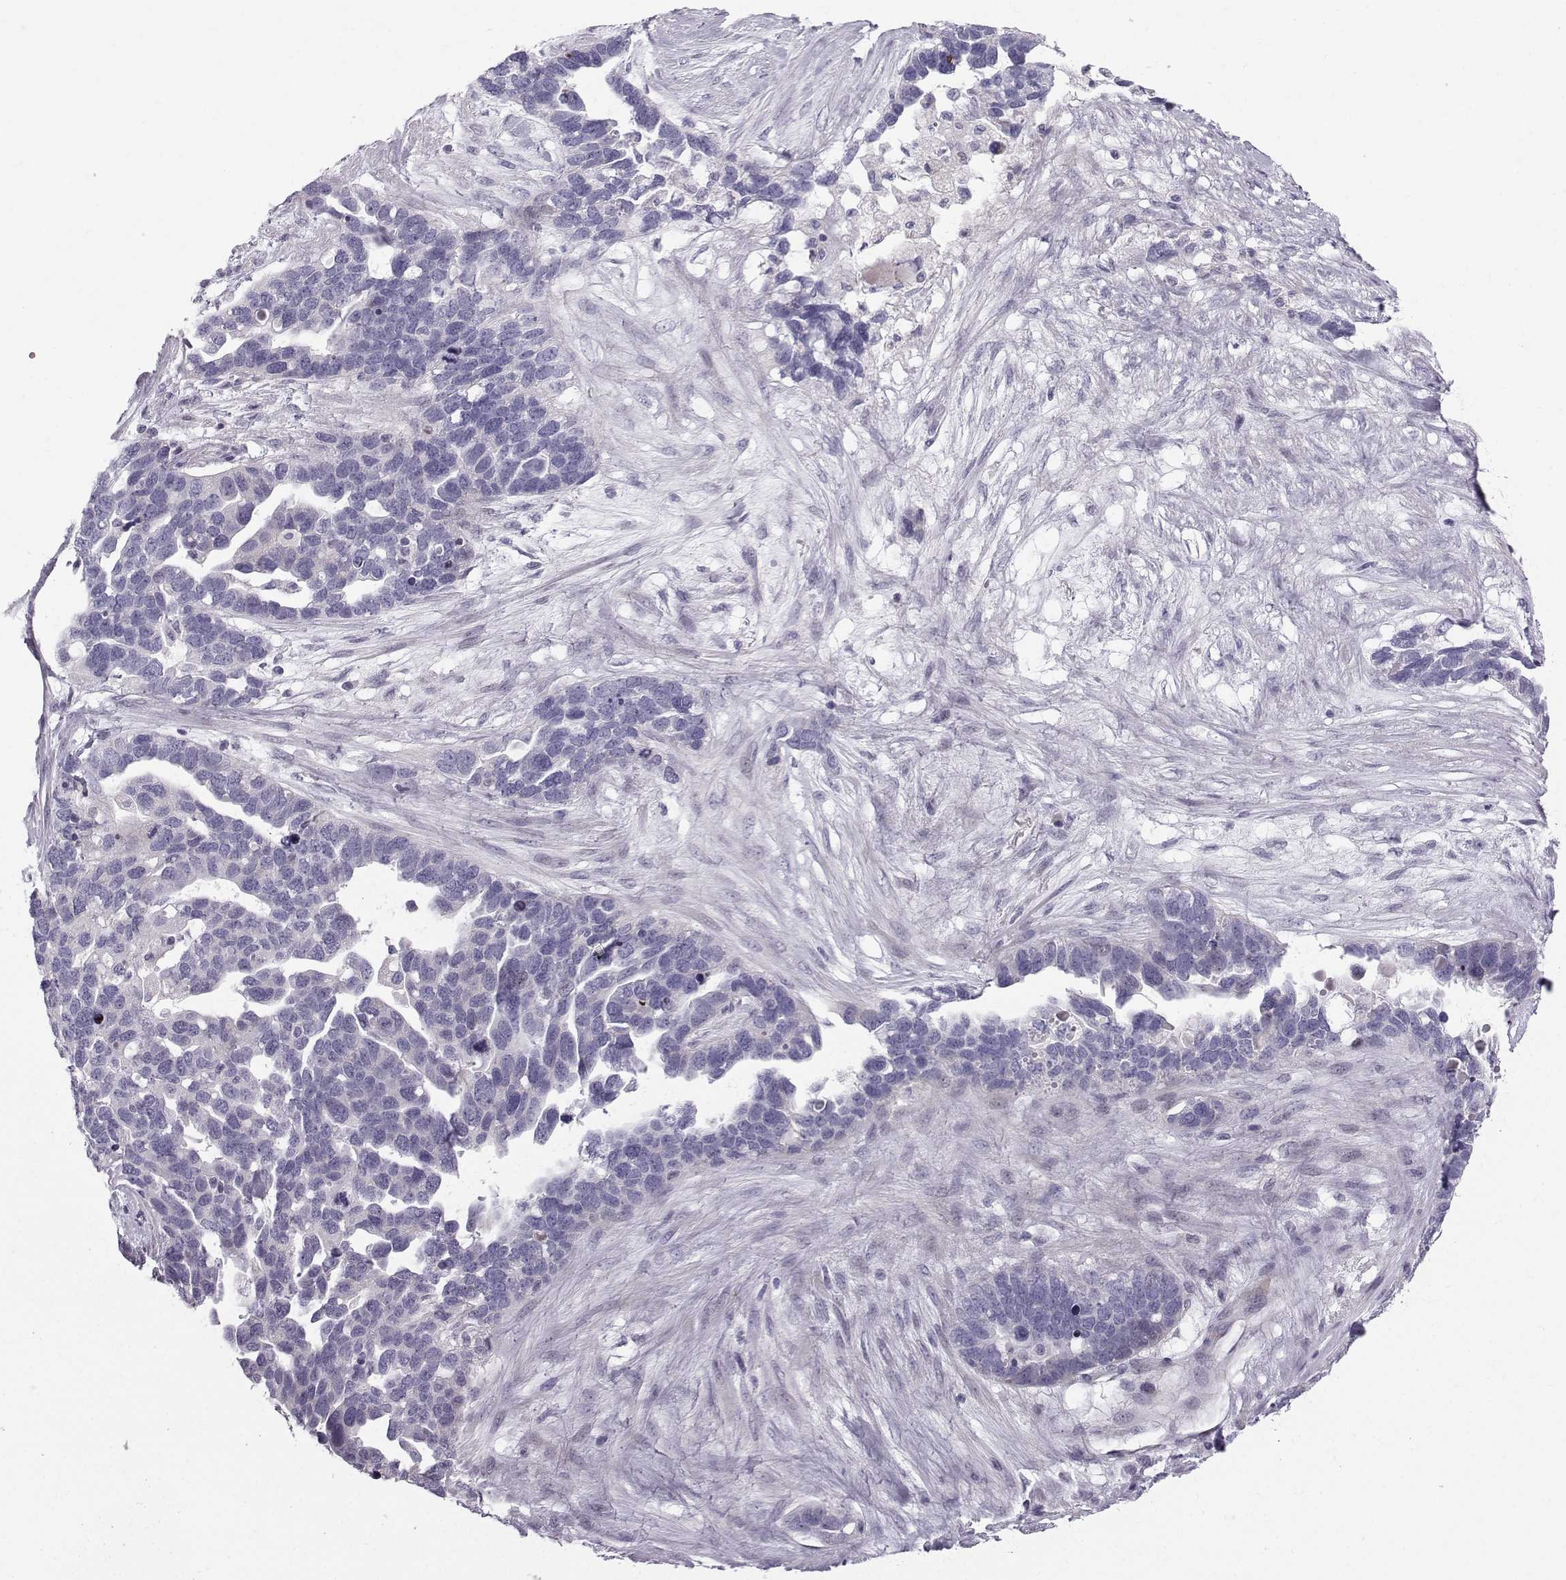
{"staining": {"intensity": "negative", "quantity": "none", "location": "none"}, "tissue": "ovarian cancer", "cell_type": "Tumor cells", "image_type": "cancer", "snomed": [{"axis": "morphology", "description": "Cystadenocarcinoma, serous, NOS"}, {"axis": "topography", "description": "Ovary"}], "caption": "DAB immunohistochemical staining of ovarian cancer (serous cystadenocarcinoma) demonstrates no significant expression in tumor cells. (DAB (3,3'-diaminobenzidine) immunohistochemistry (IHC) visualized using brightfield microscopy, high magnification).", "gene": "DMRT3", "patient": {"sex": "female", "age": 54}}